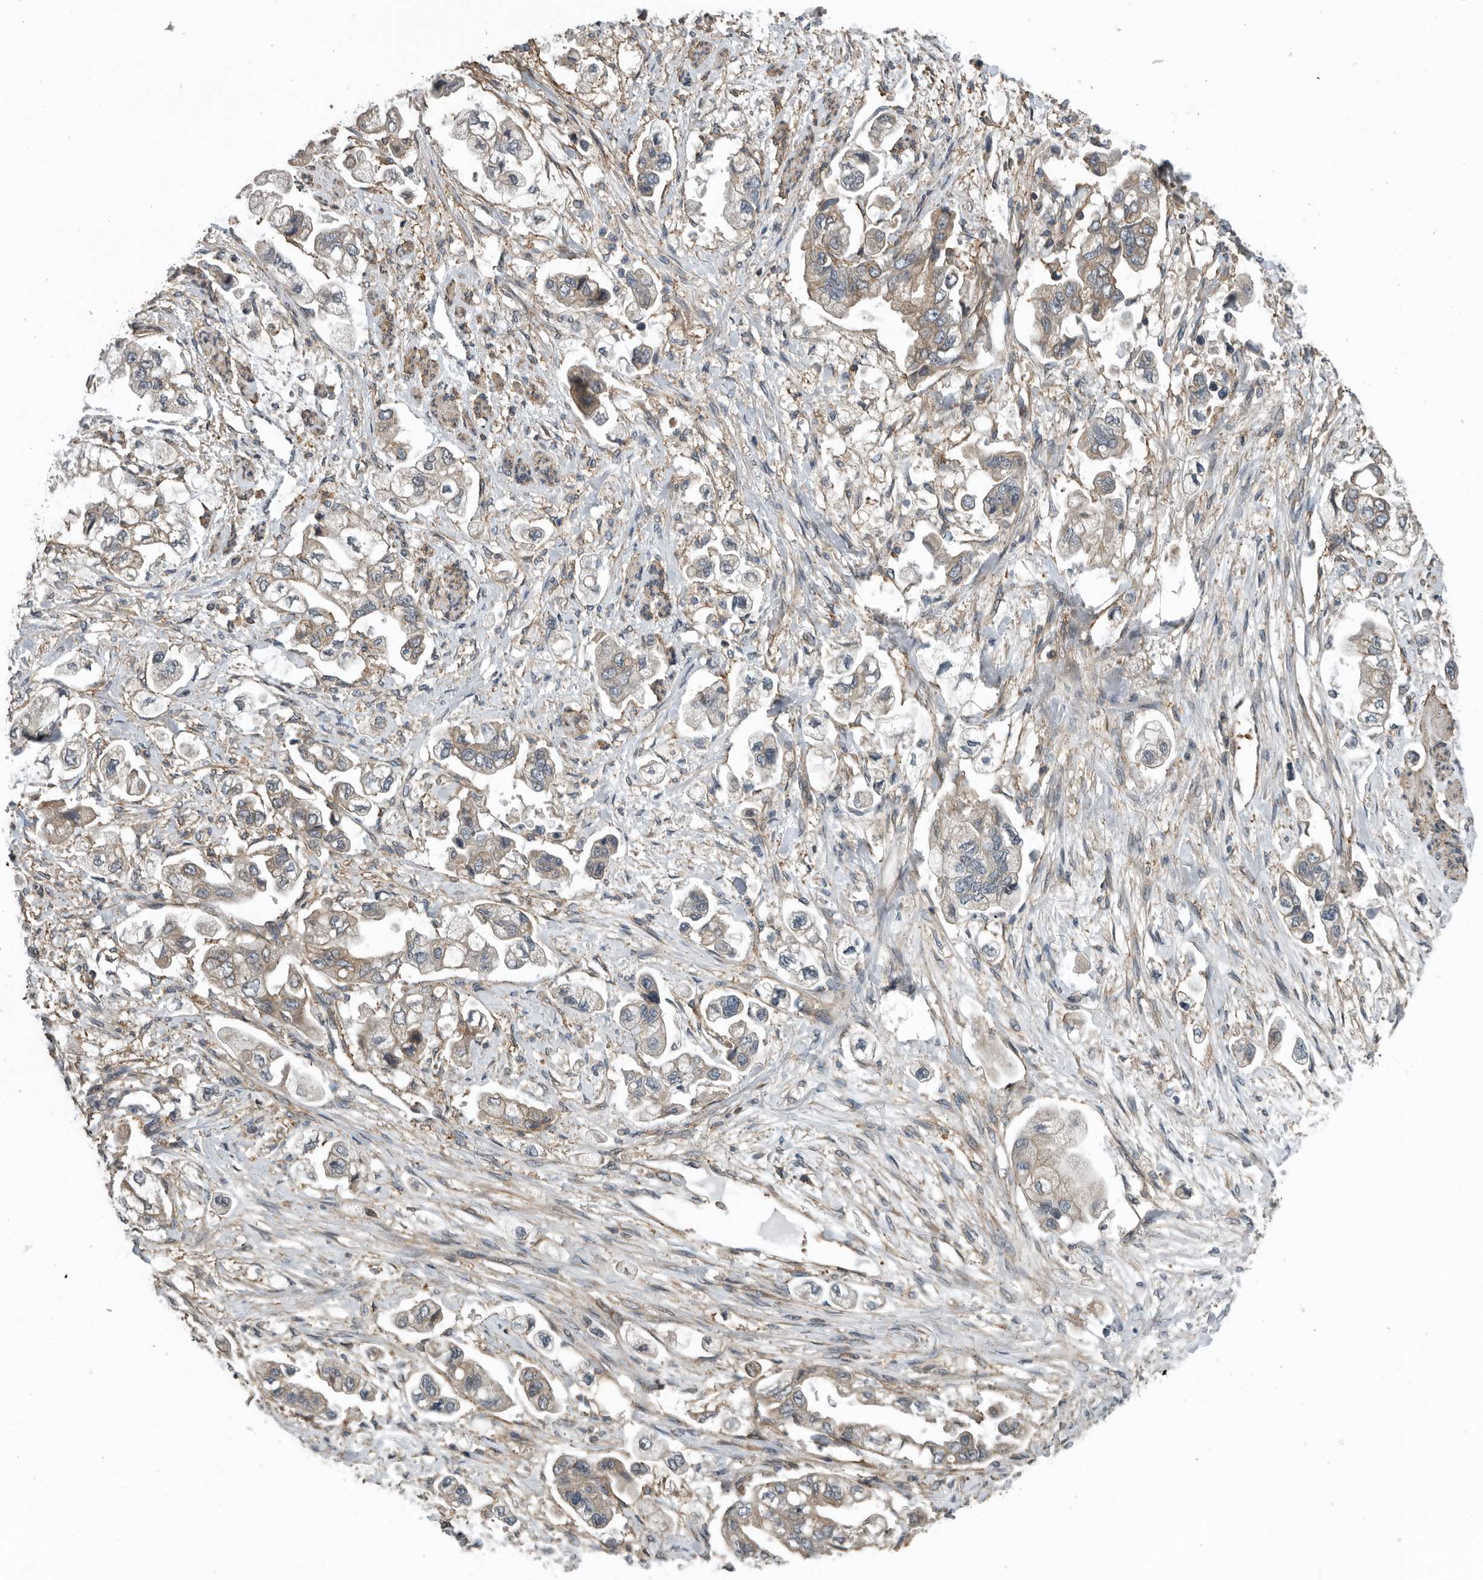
{"staining": {"intensity": "weak", "quantity": "25%-75%", "location": "cytoplasmic/membranous"}, "tissue": "stomach cancer", "cell_type": "Tumor cells", "image_type": "cancer", "snomed": [{"axis": "morphology", "description": "Adenocarcinoma, NOS"}, {"axis": "topography", "description": "Stomach"}], "caption": "Immunohistochemical staining of human stomach cancer shows low levels of weak cytoplasmic/membranous protein staining in about 25%-75% of tumor cells.", "gene": "AMFR", "patient": {"sex": "male", "age": 62}}